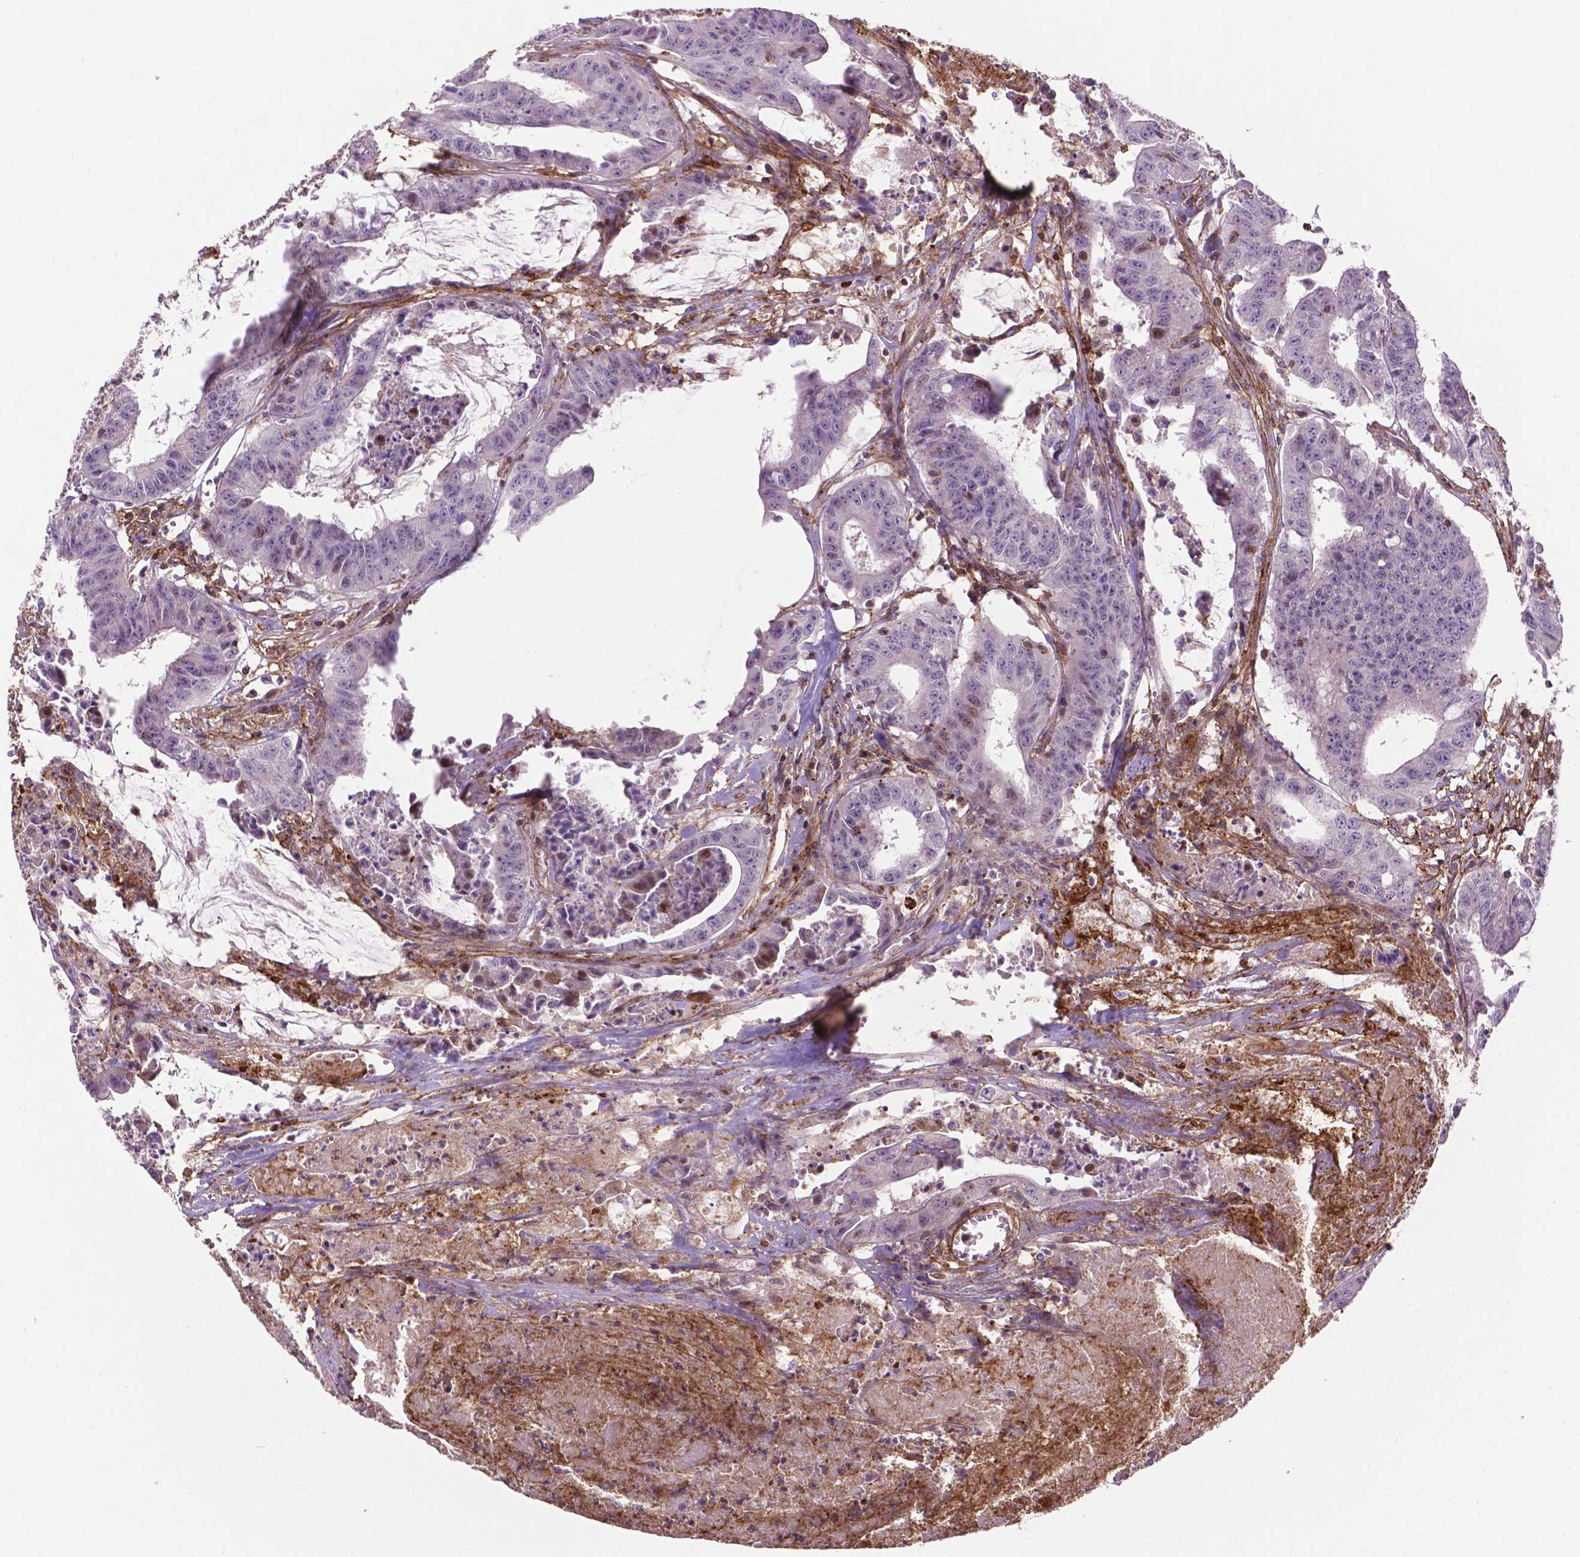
{"staining": {"intensity": "negative", "quantity": "none", "location": "none"}, "tissue": "colorectal cancer", "cell_type": "Tumor cells", "image_type": "cancer", "snomed": [{"axis": "morphology", "description": "Adenocarcinoma, NOS"}, {"axis": "topography", "description": "Colon"}], "caption": "Tumor cells show no significant positivity in adenocarcinoma (colorectal).", "gene": "ACAD10", "patient": {"sex": "male", "age": 33}}